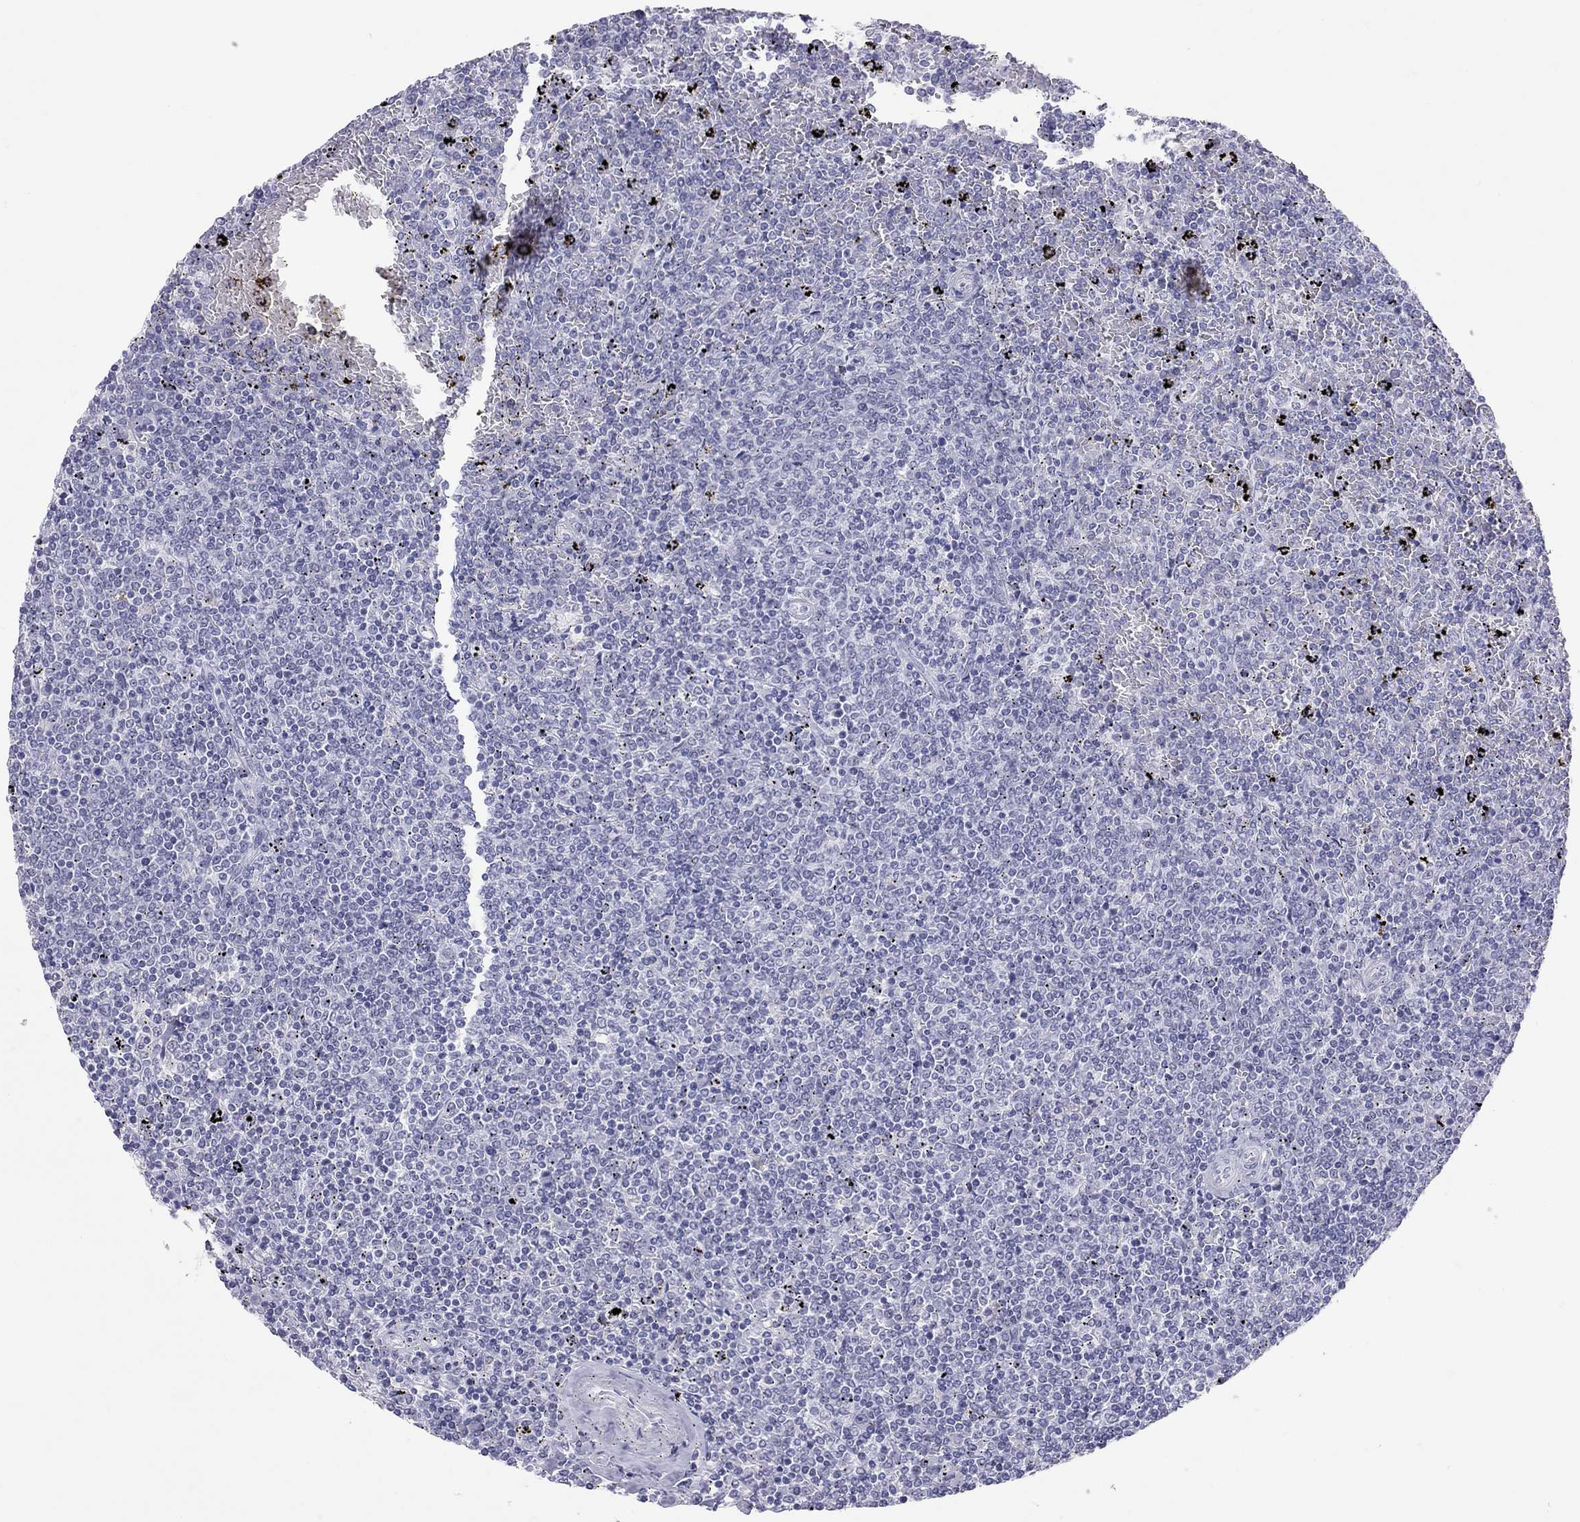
{"staining": {"intensity": "negative", "quantity": "none", "location": "none"}, "tissue": "lymphoma", "cell_type": "Tumor cells", "image_type": "cancer", "snomed": [{"axis": "morphology", "description": "Malignant lymphoma, non-Hodgkin's type, Low grade"}, {"axis": "topography", "description": "Spleen"}], "caption": "An IHC photomicrograph of low-grade malignant lymphoma, non-Hodgkin's type is shown. There is no staining in tumor cells of low-grade malignant lymphoma, non-Hodgkin's type. The staining was performed using DAB to visualize the protein expression in brown, while the nuclei were stained in blue with hematoxylin (Magnification: 20x).", "gene": "JHY", "patient": {"sex": "female", "age": 77}}